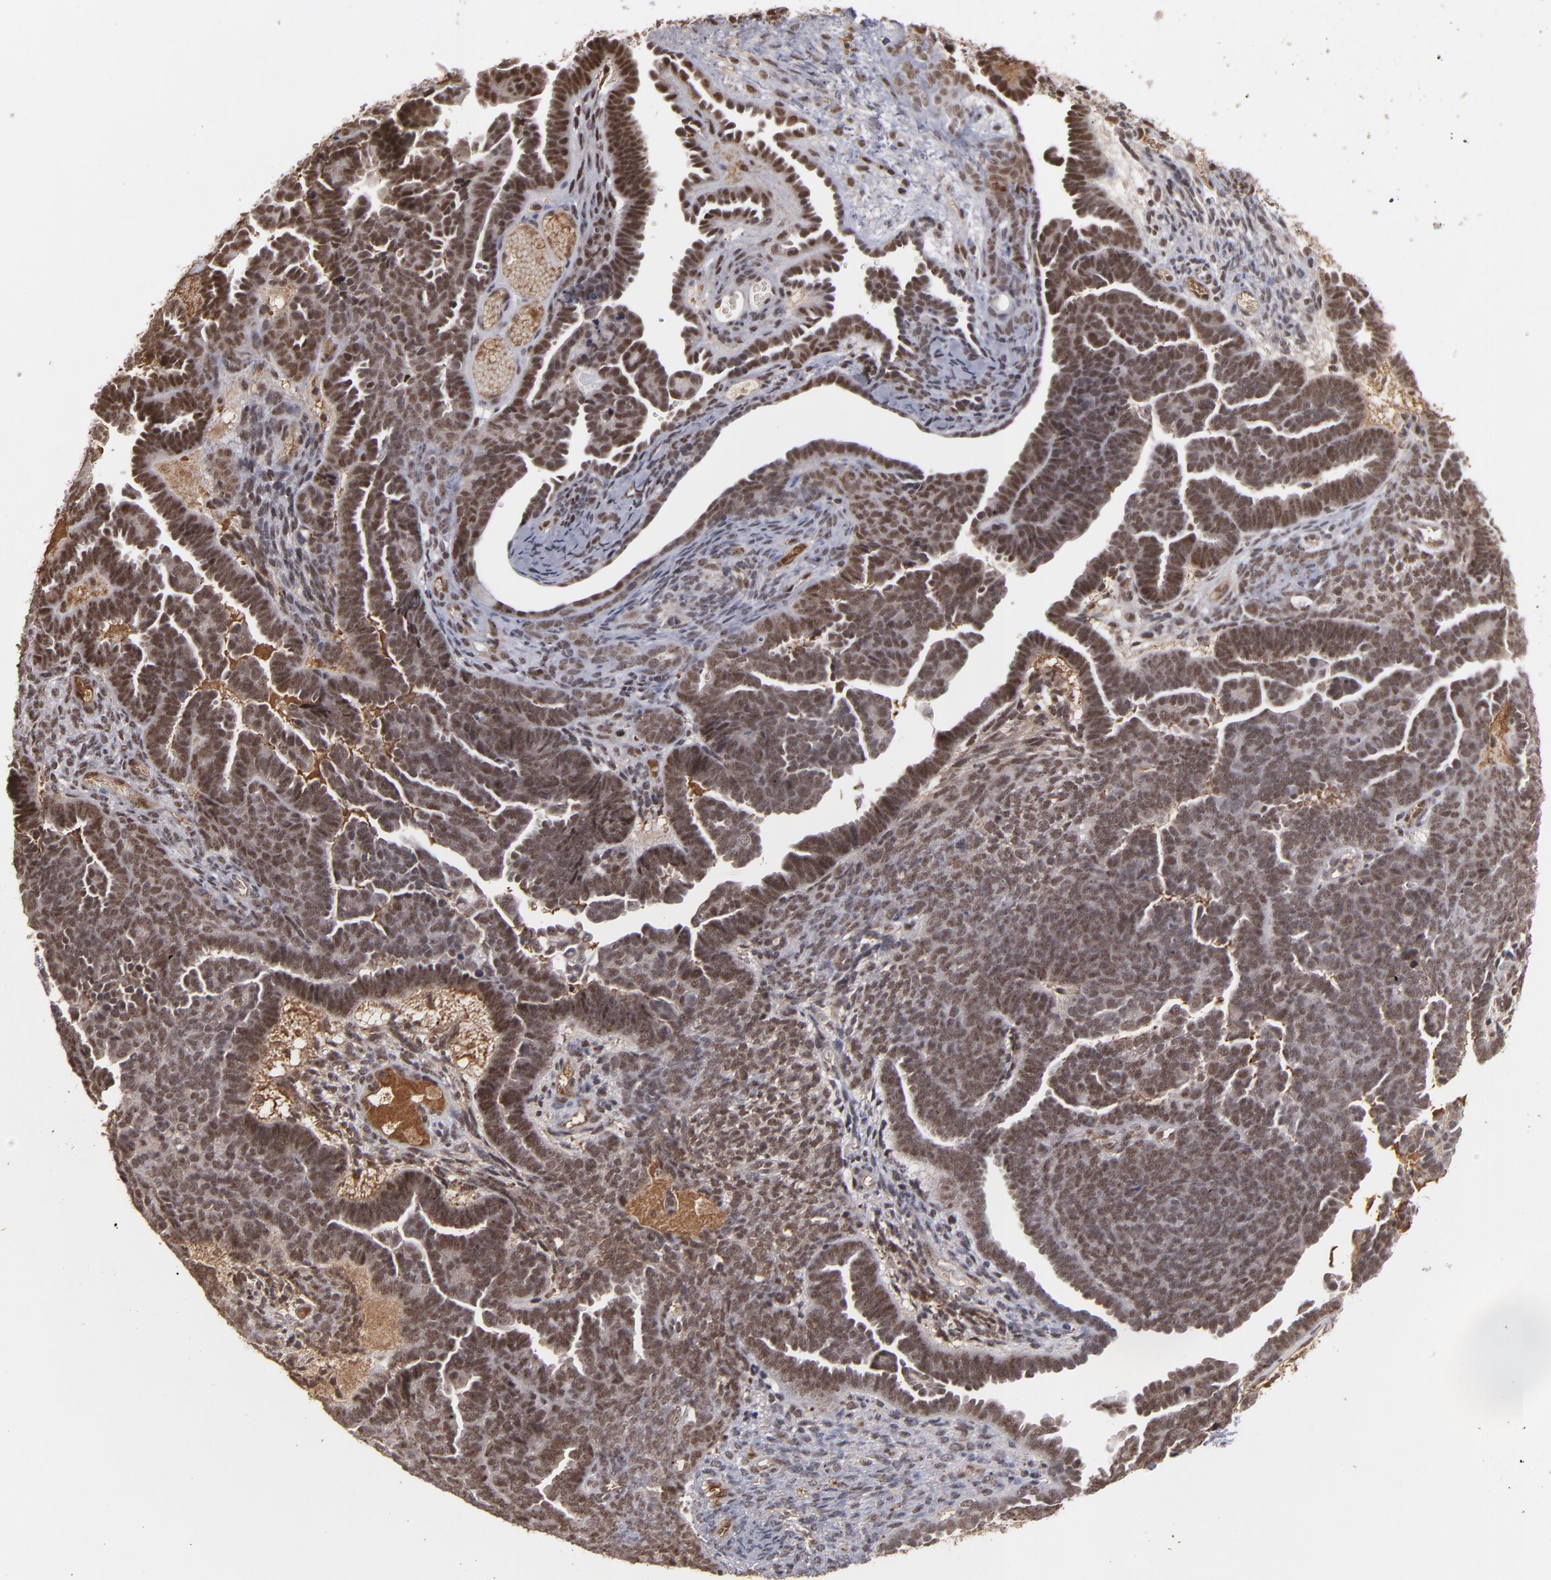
{"staining": {"intensity": "moderate", "quantity": ">75%", "location": "nuclear"}, "tissue": "endometrial cancer", "cell_type": "Tumor cells", "image_type": "cancer", "snomed": [{"axis": "morphology", "description": "Neoplasm, malignant, NOS"}, {"axis": "topography", "description": "Endometrium"}], "caption": "Neoplasm (malignant) (endometrial) stained with immunohistochemistry (IHC) demonstrates moderate nuclear staining in approximately >75% of tumor cells. The staining was performed using DAB, with brown indicating positive protein expression. Nuclei are stained blue with hematoxylin.", "gene": "ZNF234", "patient": {"sex": "female", "age": 74}}